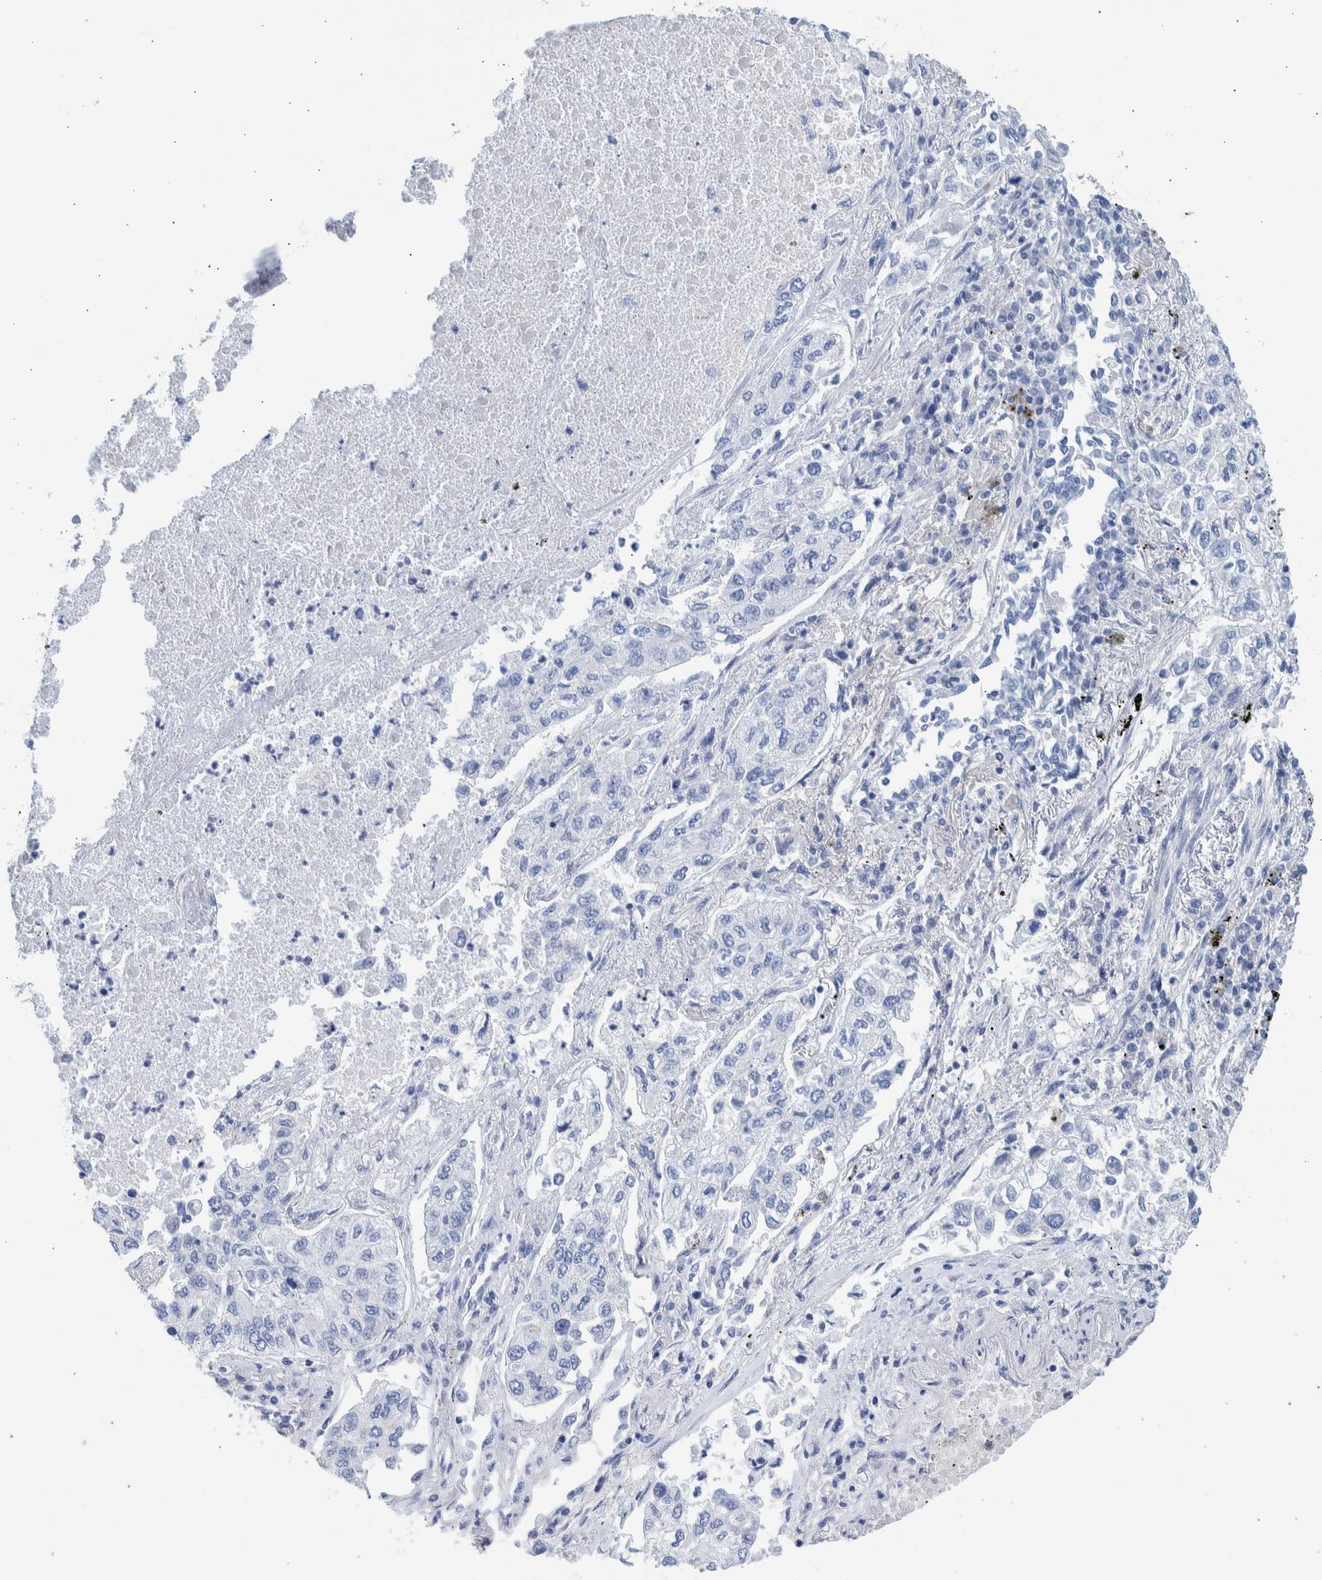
{"staining": {"intensity": "negative", "quantity": "none", "location": "none"}, "tissue": "lung cancer", "cell_type": "Tumor cells", "image_type": "cancer", "snomed": [{"axis": "morphology", "description": "Inflammation, NOS"}, {"axis": "morphology", "description": "Adenocarcinoma, NOS"}, {"axis": "topography", "description": "Lung"}], "caption": "There is no significant positivity in tumor cells of lung cancer.", "gene": "PPP3CC", "patient": {"sex": "male", "age": 63}}